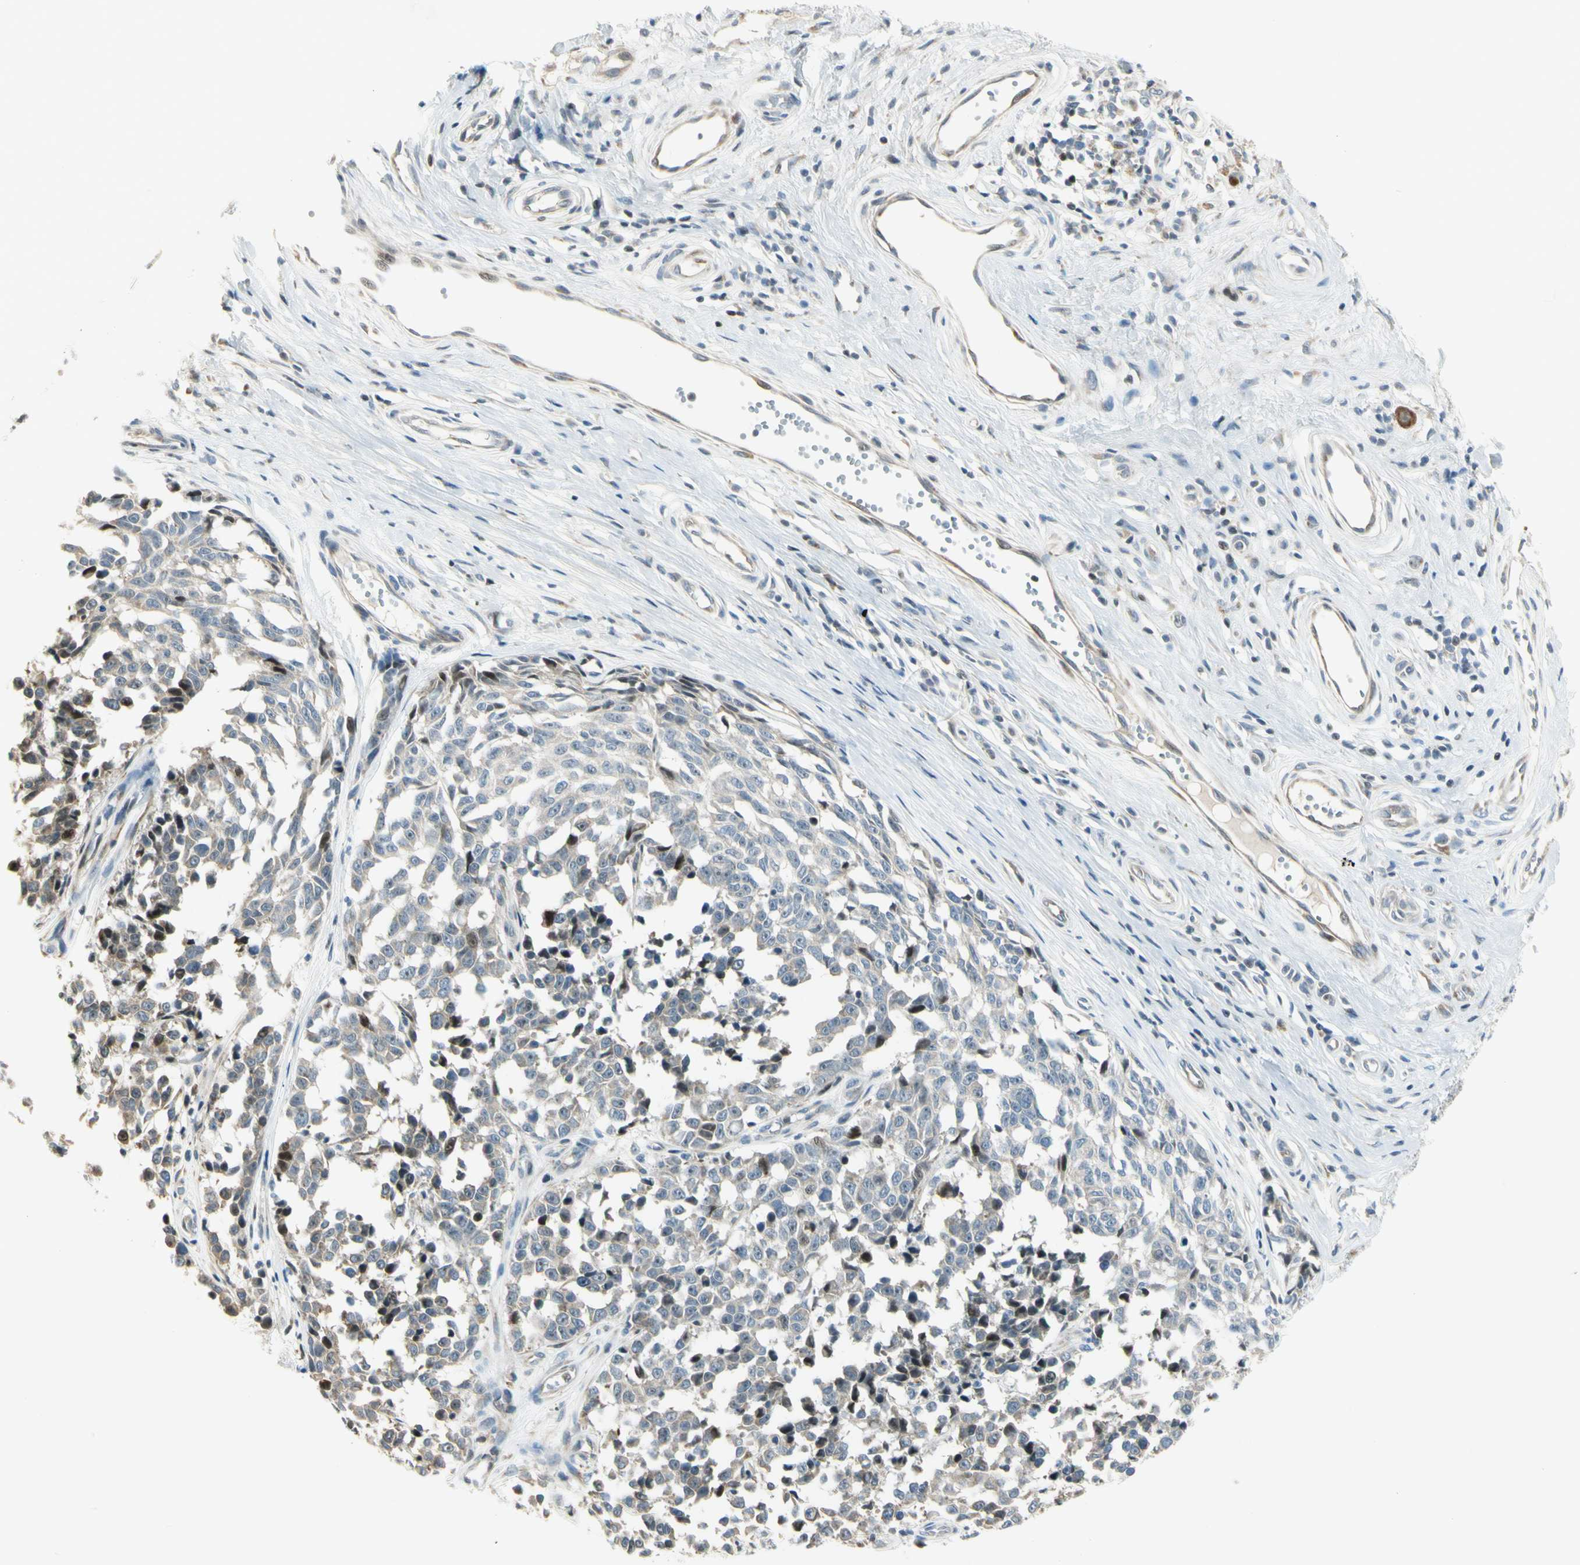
{"staining": {"intensity": "weak", "quantity": "25%-75%", "location": "nuclear"}, "tissue": "melanoma", "cell_type": "Tumor cells", "image_type": "cancer", "snomed": [{"axis": "morphology", "description": "Malignant melanoma, NOS"}, {"axis": "topography", "description": "Skin"}], "caption": "Immunohistochemistry (DAB) staining of malignant melanoma exhibits weak nuclear protein staining in approximately 25%-75% of tumor cells.", "gene": "NPDC1", "patient": {"sex": "female", "age": 64}}